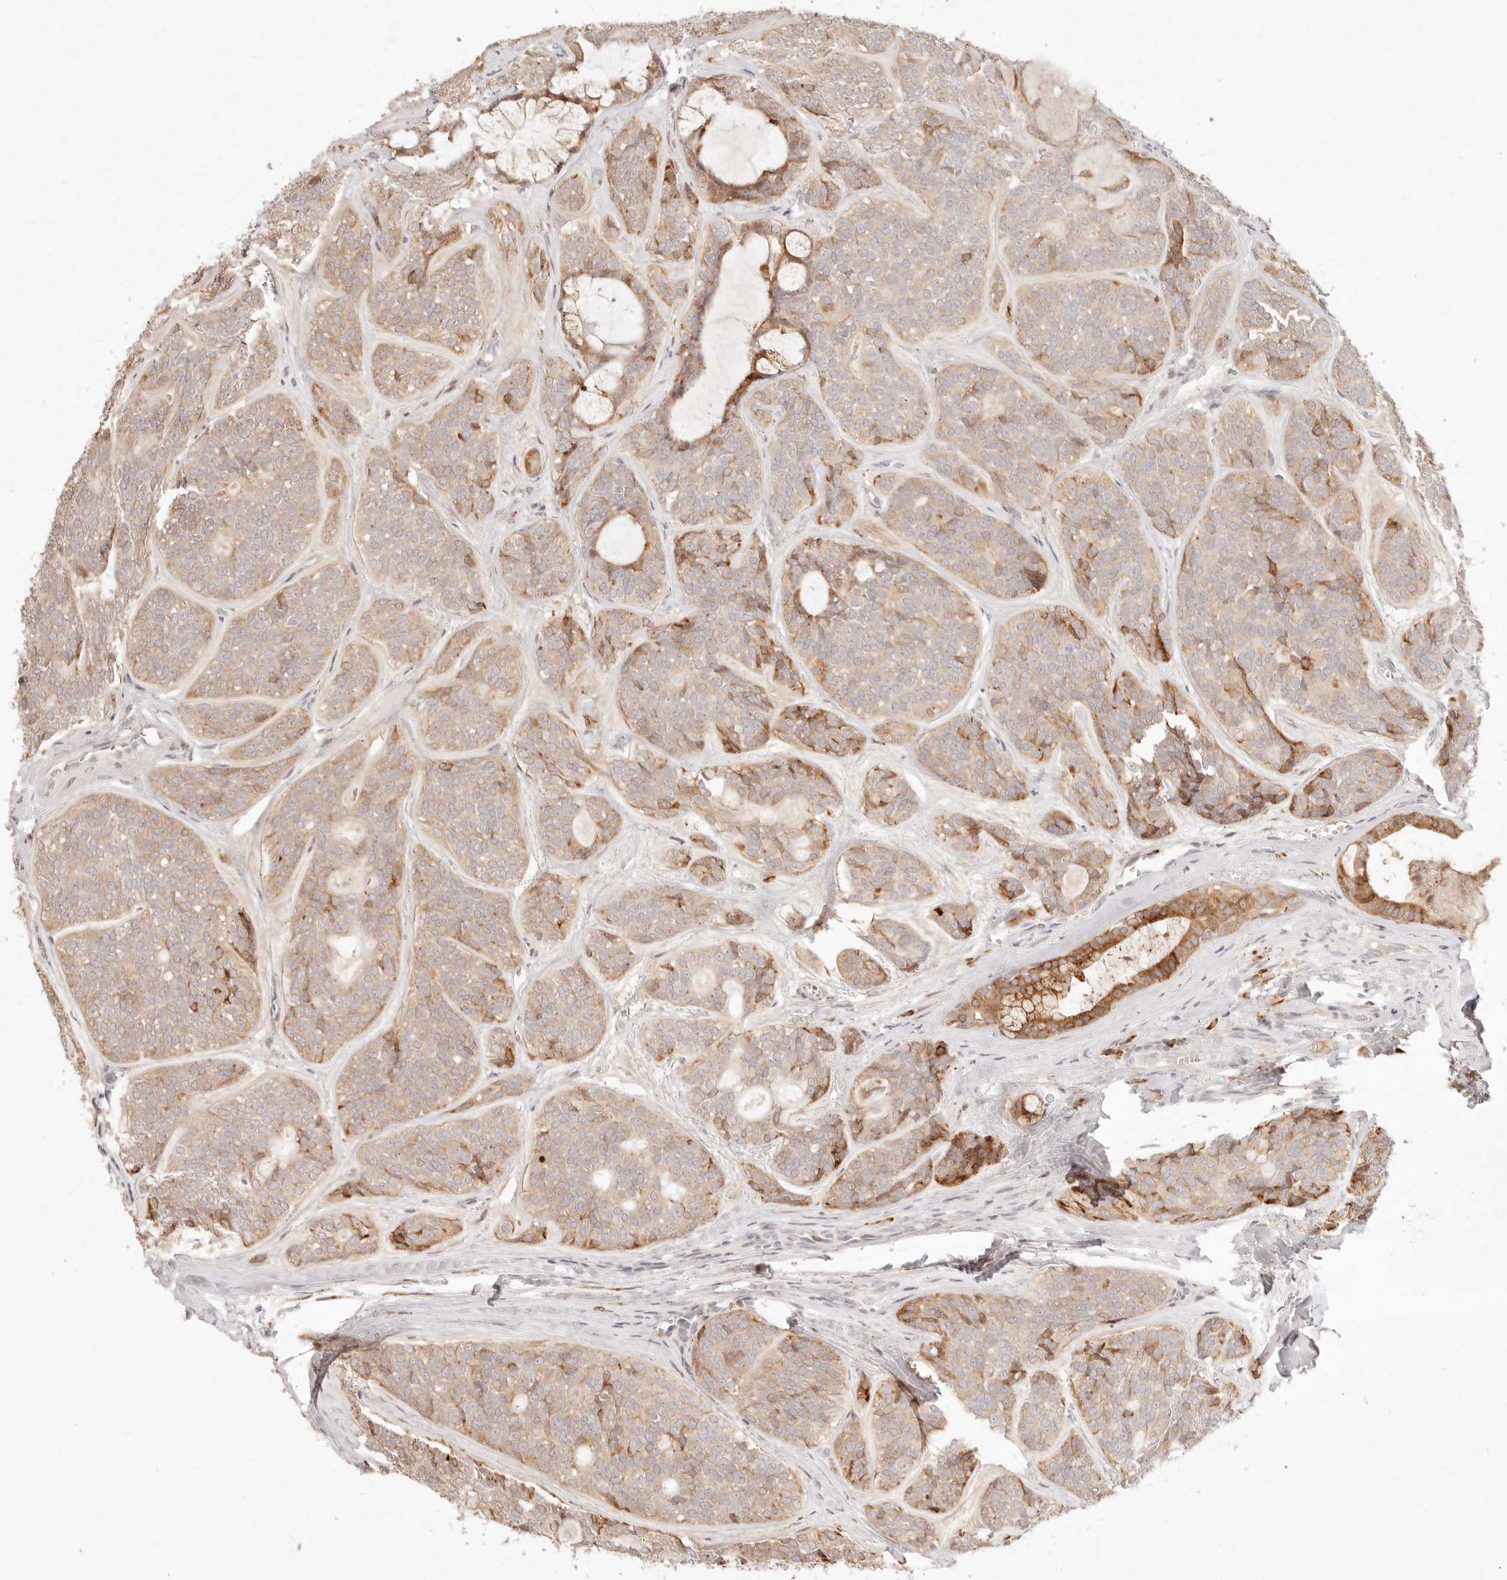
{"staining": {"intensity": "moderate", "quantity": "25%-75%", "location": "cytoplasmic/membranous"}, "tissue": "head and neck cancer", "cell_type": "Tumor cells", "image_type": "cancer", "snomed": [{"axis": "morphology", "description": "Adenocarcinoma, NOS"}, {"axis": "topography", "description": "Head-Neck"}], "caption": "IHC image of head and neck cancer (adenocarcinoma) stained for a protein (brown), which reveals medium levels of moderate cytoplasmic/membranous expression in approximately 25%-75% of tumor cells.", "gene": "C1orf127", "patient": {"sex": "male", "age": 66}}